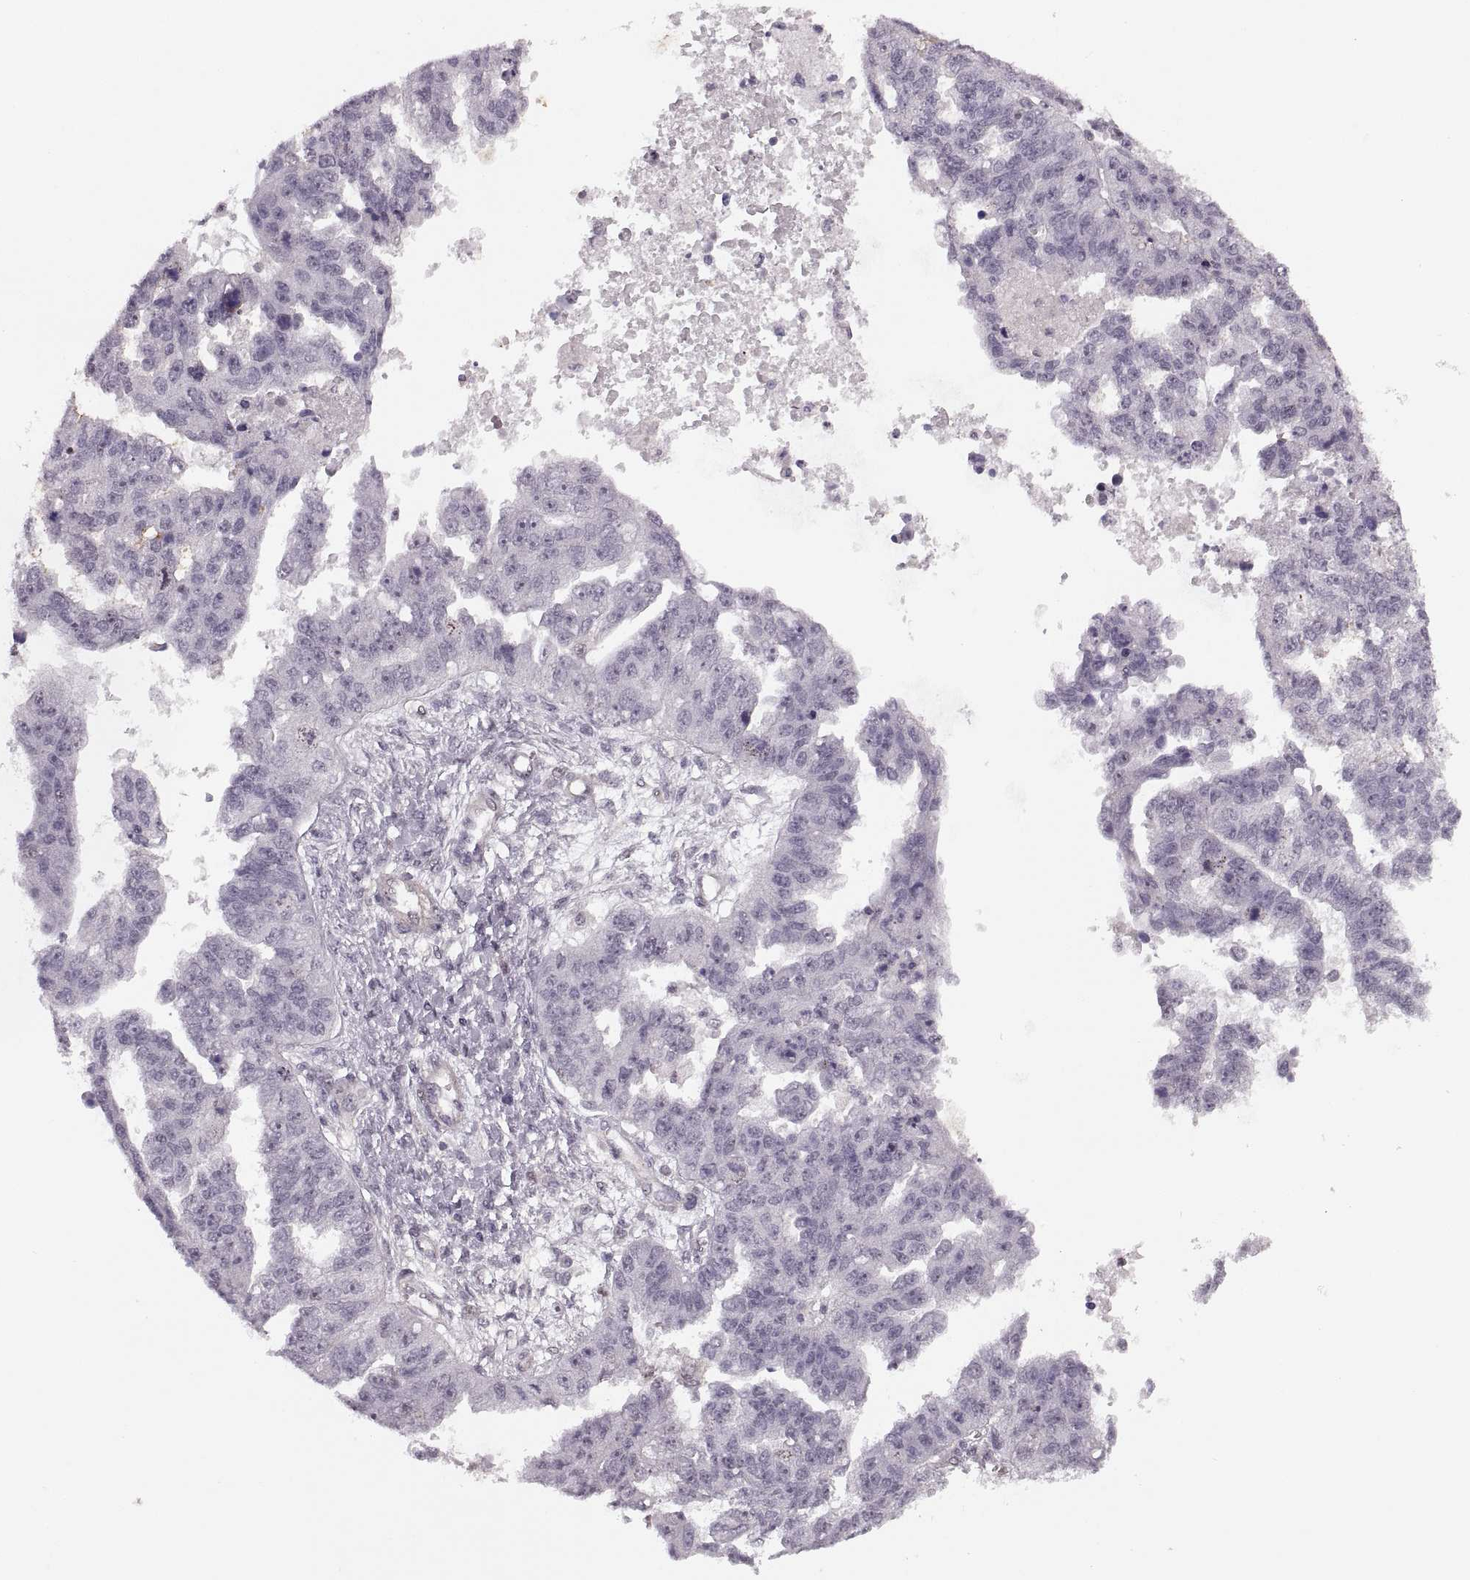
{"staining": {"intensity": "negative", "quantity": "none", "location": "none"}, "tissue": "ovarian cancer", "cell_type": "Tumor cells", "image_type": "cancer", "snomed": [{"axis": "morphology", "description": "Cystadenocarcinoma, serous, NOS"}, {"axis": "topography", "description": "Ovary"}], "caption": "Immunohistochemical staining of ovarian serous cystadenocarcinoma demonstrates no significant staining in tumor cells.", "gene": "LUZP2", "patient": {"sex": "female", "age": 58}}